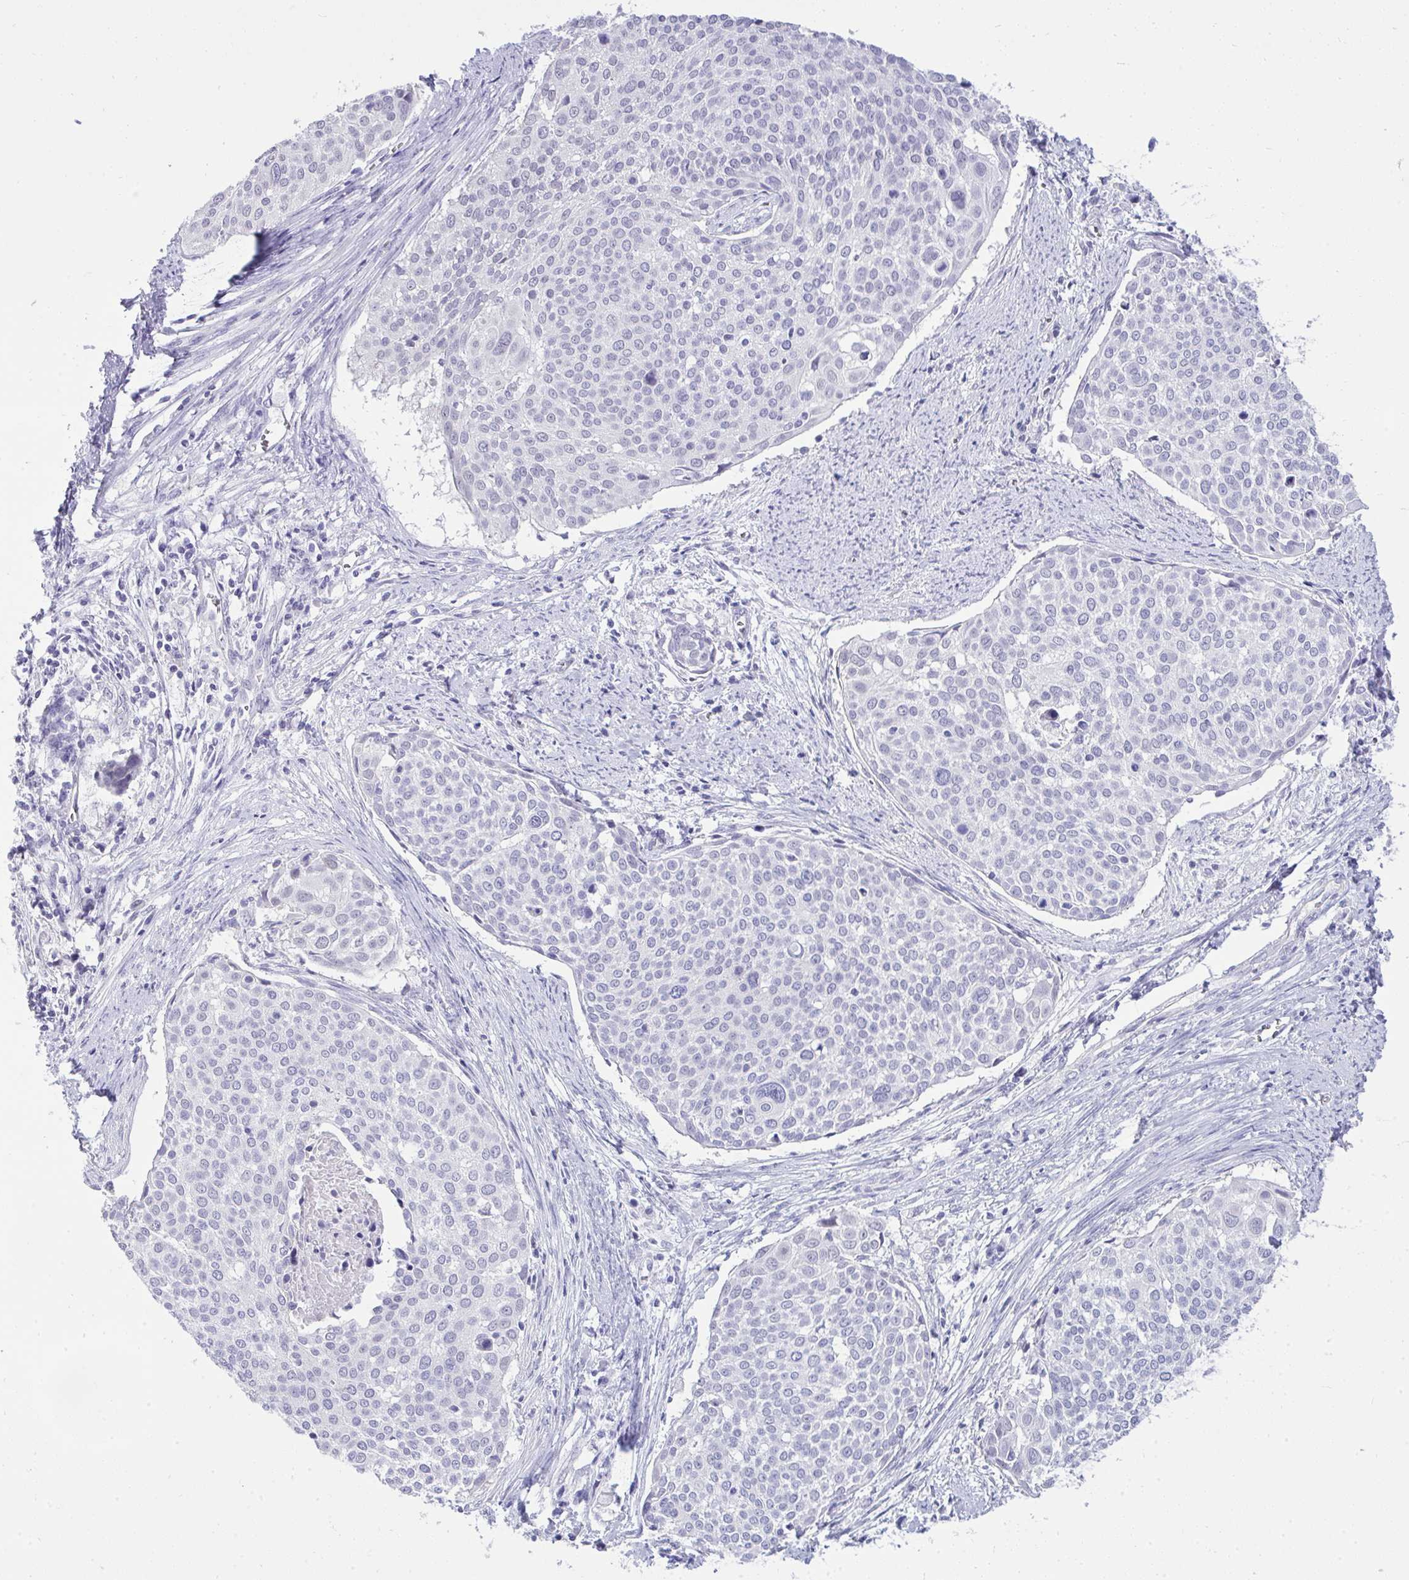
{"staining": {"intensity": "negative", "quantity": "none", "location": "none"}, "tissue": "cervical cancer", "cell_type": "Tumor cells", "image_type": "cancer", "snomed": [{"axis": "morphology", "description": "Squamous cell carcinoma, NOS"}, {"axis": "topography", "description": "Cervix"}], "caption": "Protein analysis of cervical cancer (squamous cell carcinoma) demonstrates no significant staining in tumor cells. Nuclei are stained in blue.", "gene": "PRM2", "patient": {"sex": "female", "age": 39}}